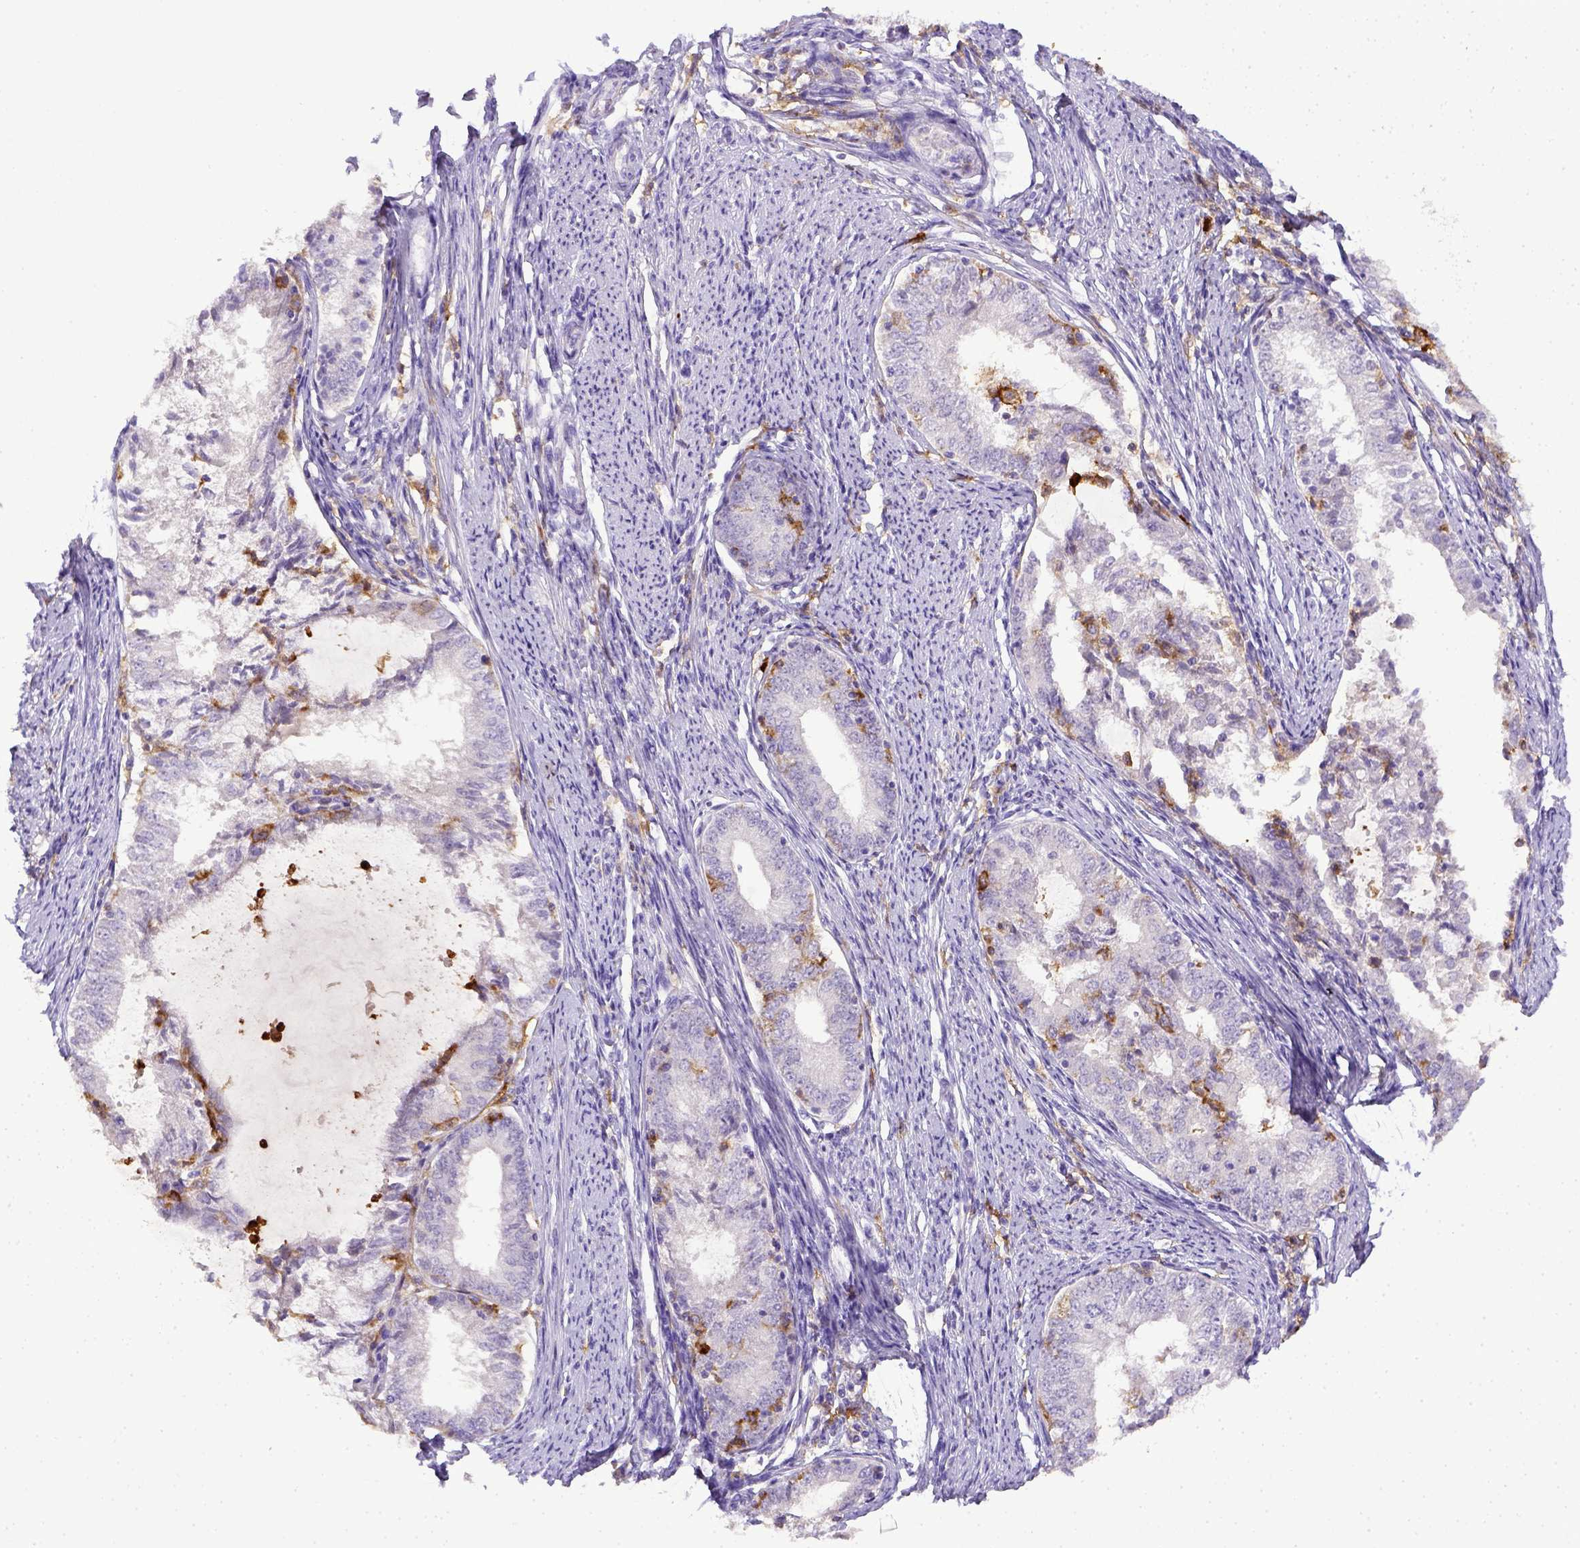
{"staining": {"intensity": "negative", "quantity": "none", "location": "none"}, "tissue": "endometrial cancer", "cell_type": "Tumor cells", "image_type": "cancer", "snomed": [{"axis": "morphology", "description": "Adenocarcinoma, NOS"}, {"axis": "topography", "description": "Endometrium"}], "caption": "Micrograph shows no protein expression in tumor cells of endometrial cancer tissue.", "gene": "ITGAM", "patient": {"sex": "female", "age": 57}}